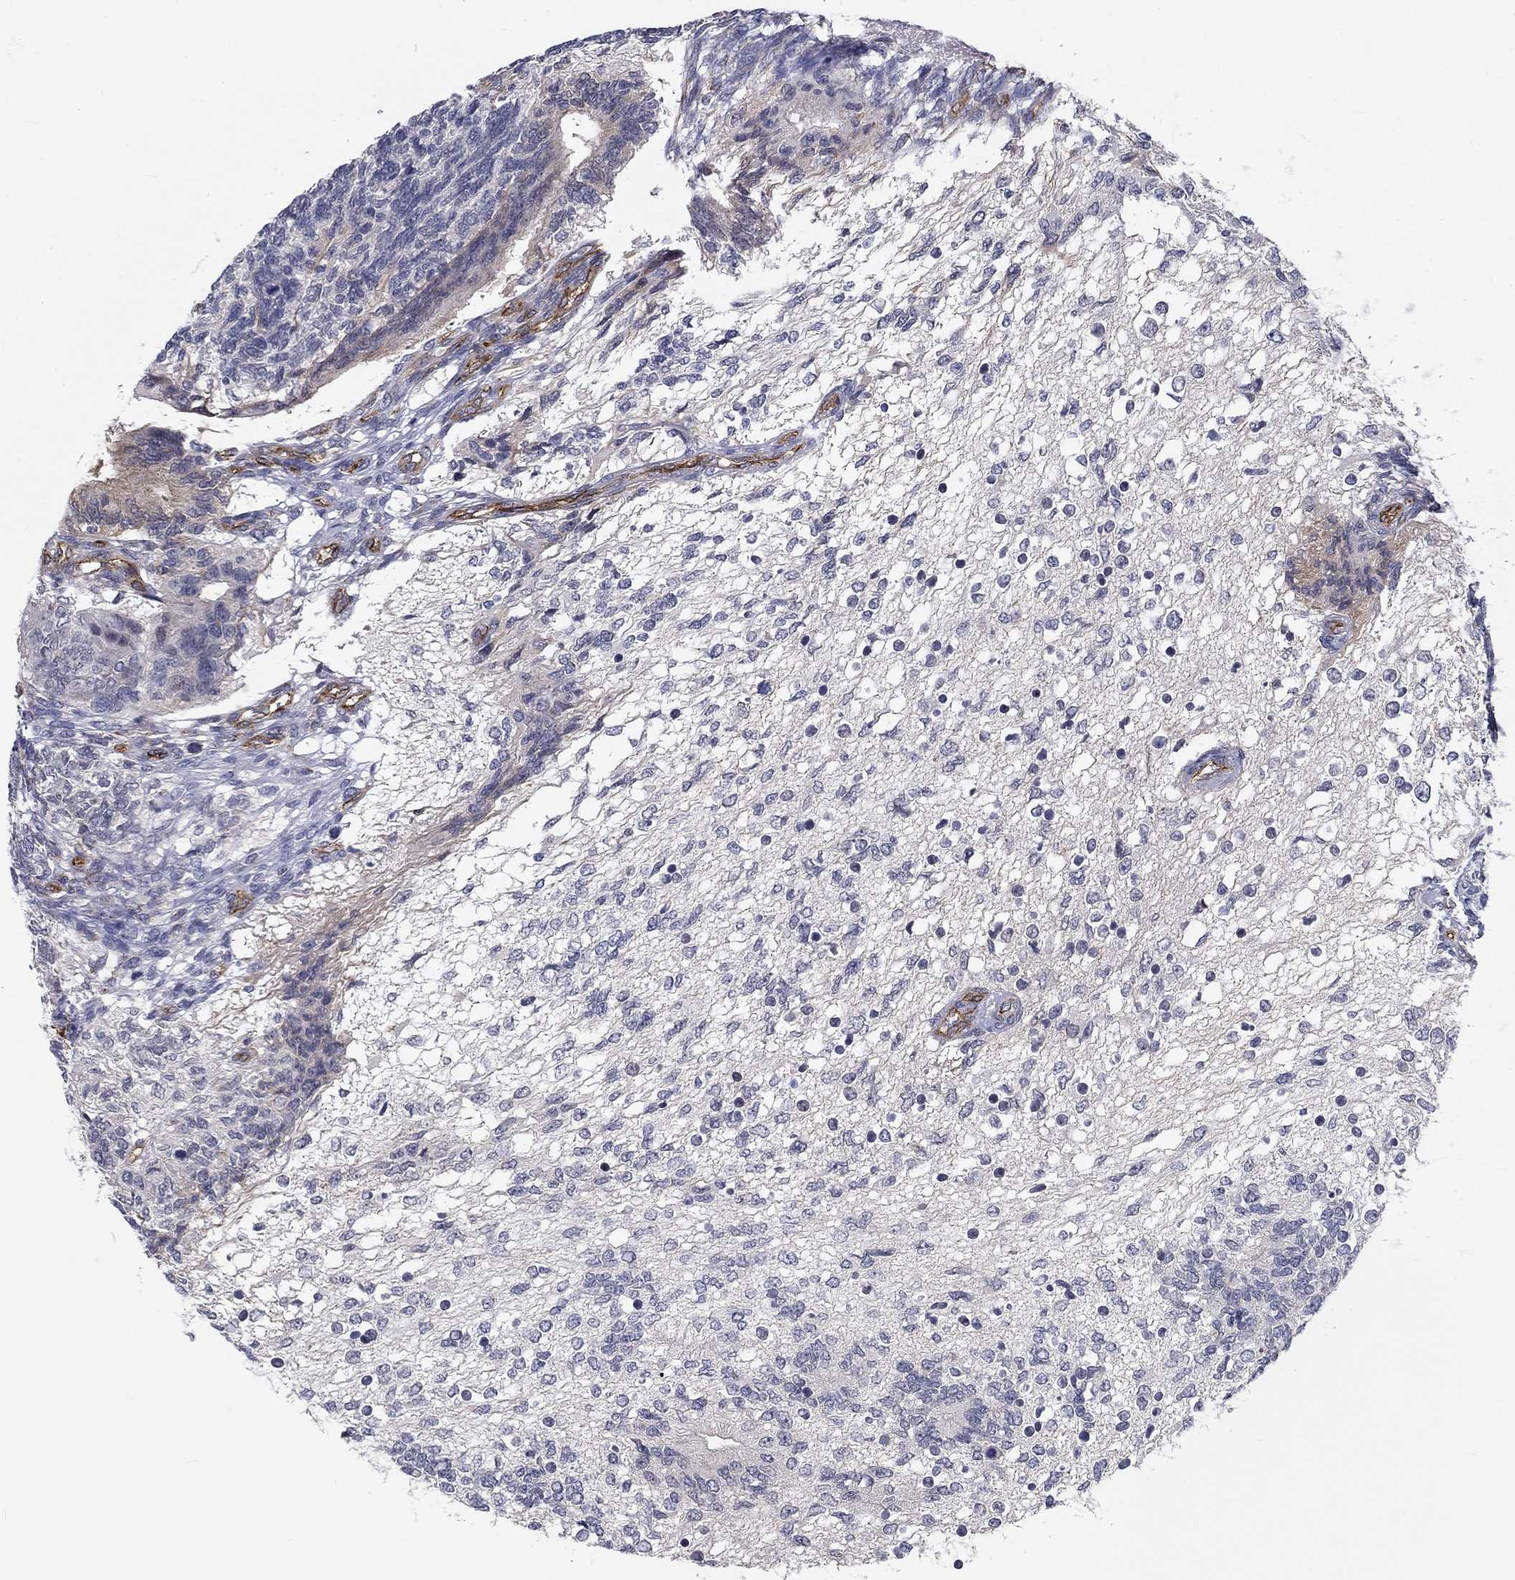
{"staining": {"intensity": "negative", "quantity": "none", "location": "none"}, "tissue": "testis cancer", "cell_type": "Tumor cells", "image_type": "cancer", "snomed": [{"axis": "morphology", "description": "Seminoma, NOS"}, {"axis": "morphology", "description": "Carcinoma, Embryonal, NOS"}, {"axis": "topography", "description": "Testis"}], "caption": "Immunohistochemistry of human seminoma (testis) reveals no positivity in tumor cells.", "gene": "SYNC", "patient": {"sex": "male", "age": 41}}